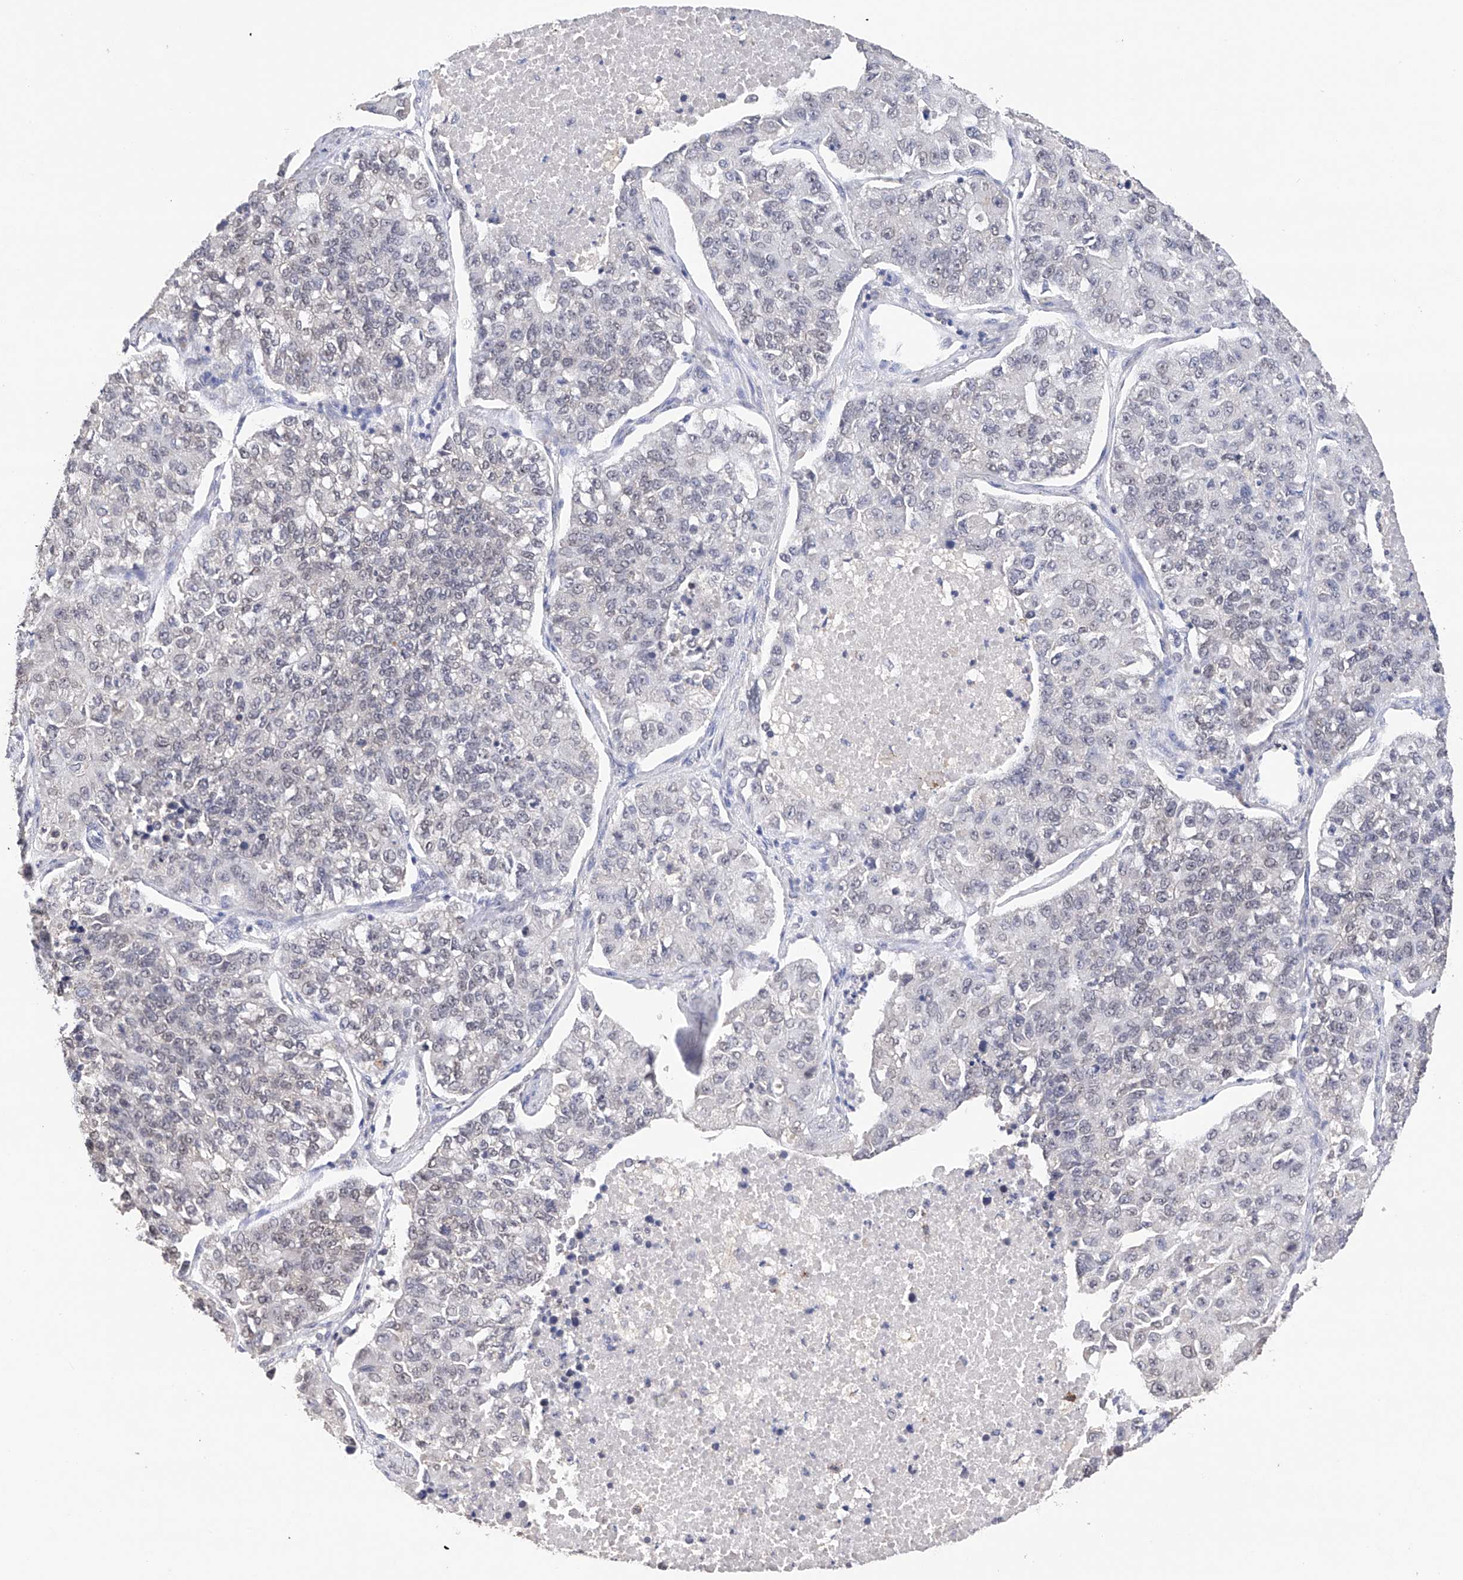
{"staining": {"intensity": "negative", "quantity": "none", "location": "none"}, "tissue": "lung cancer", "cell_type": "Tumor cells", "image_type": "cancer", "snomed": [{"axis": "morphology", "description": "Adenocarcinoma, NOS"}, {"axis": "topography", "description": "Lung"}], "caption": "Lung cancer stained for a protein using immunohistochemistry (IHC) displays no expression tumor cells.", "gene": "DMAP1", "patient": {"sex": "male", "age": 49}}